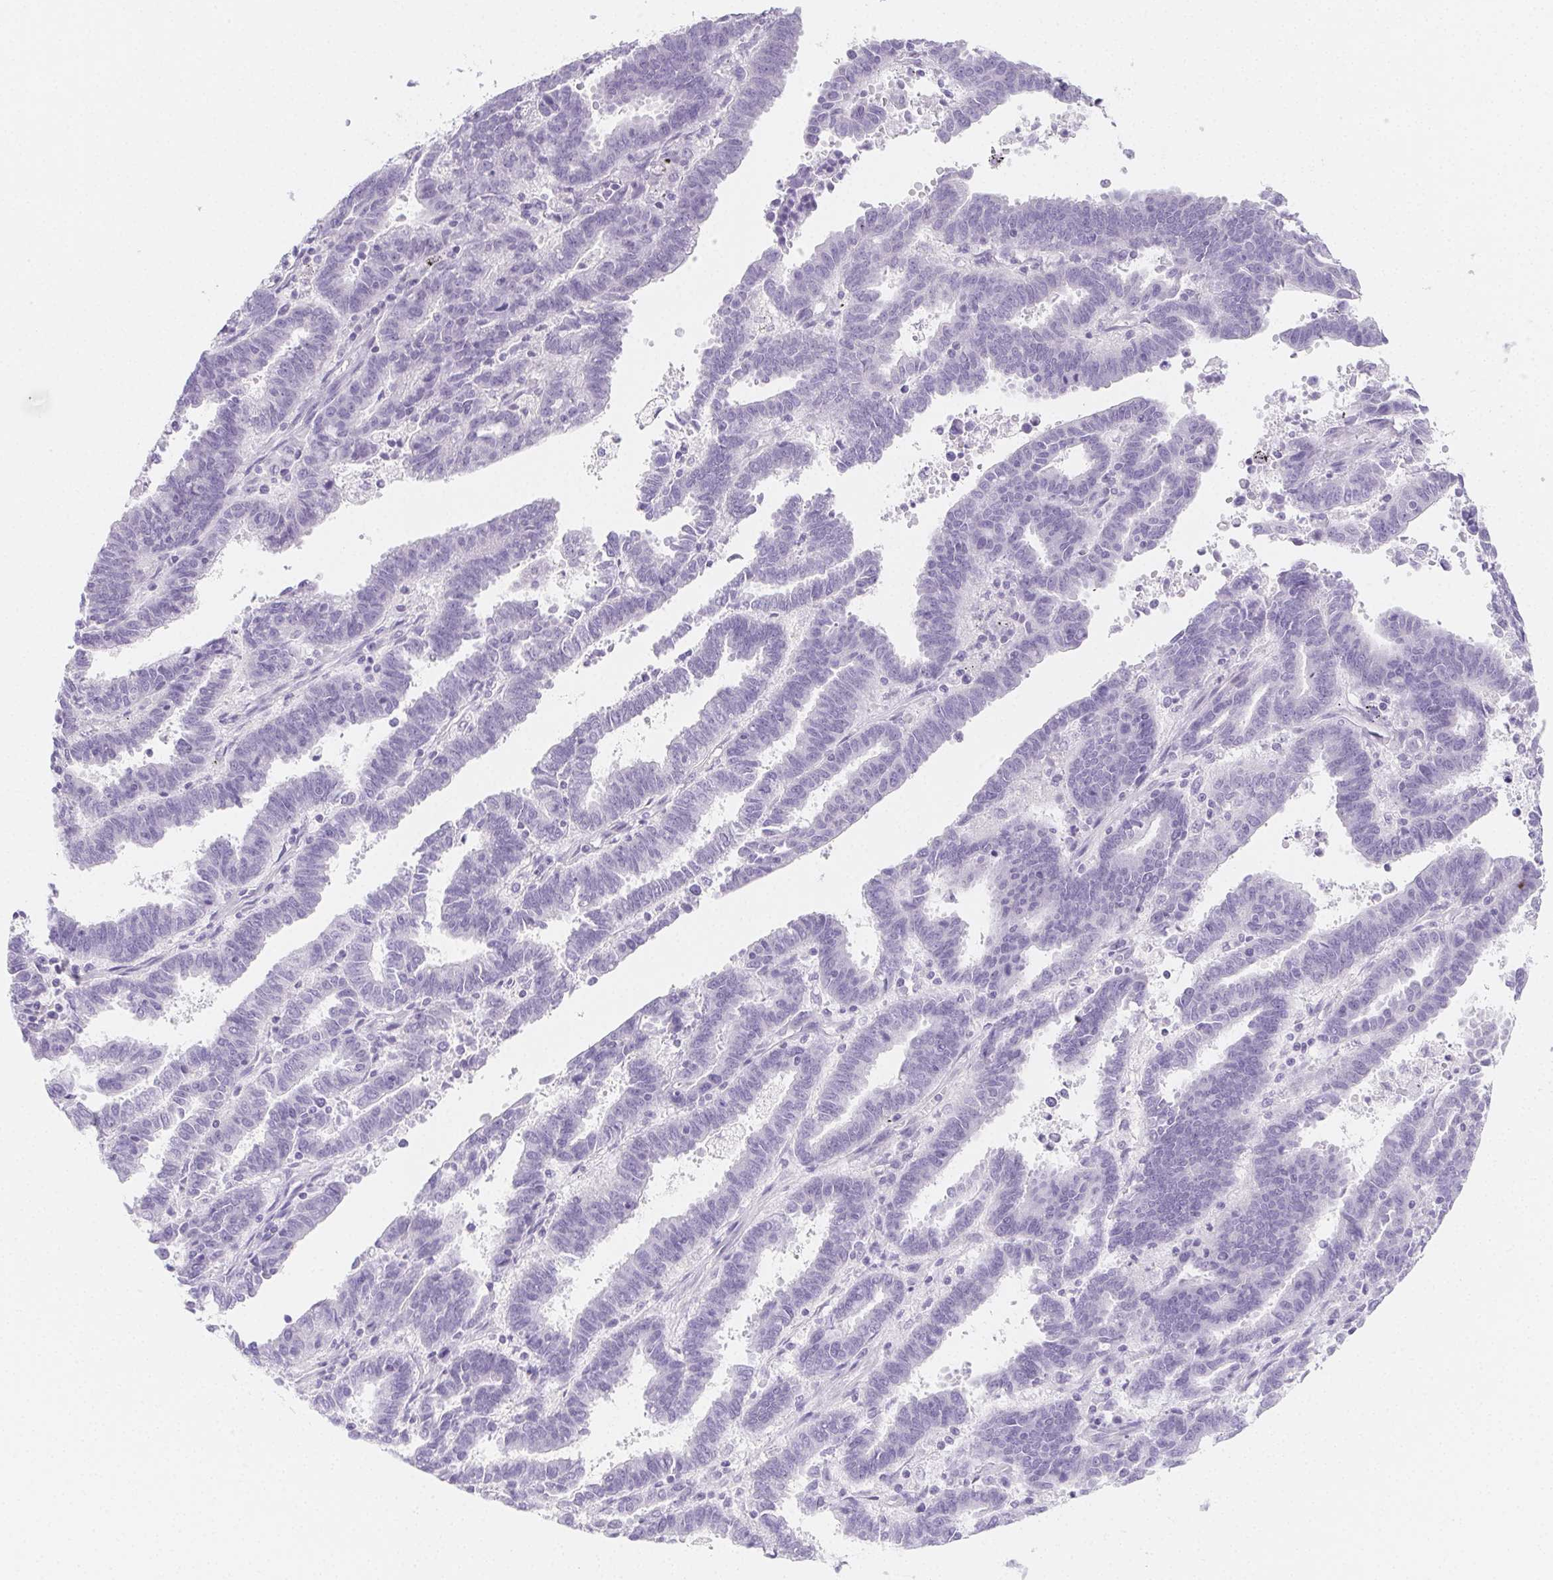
{"staining": {"intensity": "negative", "quantity": "none", "location": "none"}, "tissue": "endometrial cancer", "cell_type": "Tumor cells", "image_type": "cancer", "snomed": [{"axis": "morphology", "description": "Adenocarcinoma, NOS"}, {"axis": "topography", "description": "Uterus"}], "caption": "Tumor cells show no significant staining in endometrial cancer.", "gene": "ZBBX", "patient": {"sex": "female", "age": 83}}